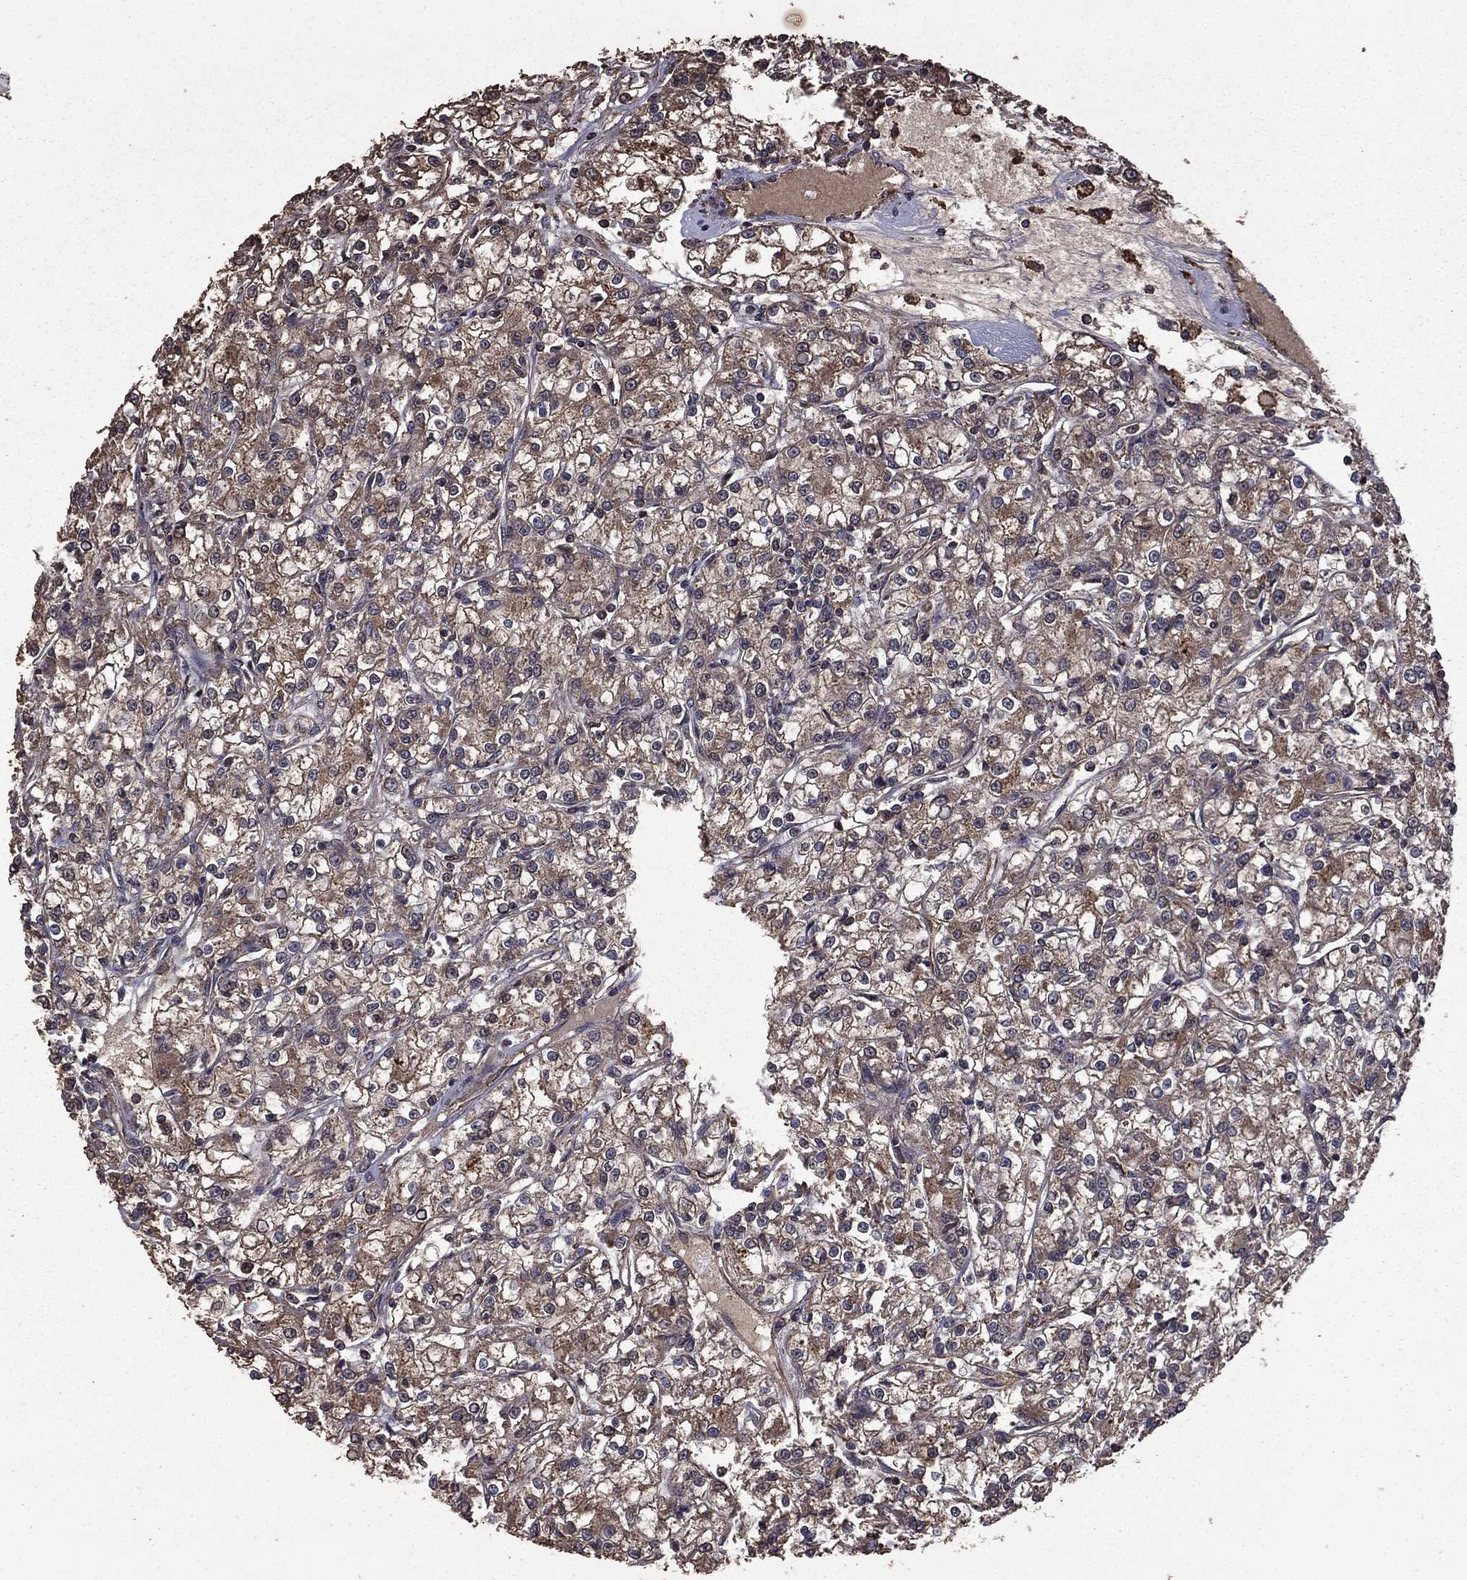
{"staining": {"intensity": "weak", "quantity": "25%-75%", "location": "cytoplasmic/membranous"}, "tissue": "renal cancer", "cell_type": "Tumor cells", "image_type": "cancer", "snomed": [{"axis": "morphology", "description": "Adenocarcinoma, NOS"}, {"axis": "topography", "description": "Kidney"}], "caption": "DAB (3,3'-diaminobenzidine) immunohistochemical staining of renal cancer (adenocarcinoma) reveals weak cytoplasmic/membranous protein positivity in about 25%-75% of tumor cells. The staining was performed using DAB (3,3'-diaminobenzidine) to visualize the protein expression in brown, while the nuclei were stained in blue with hematoxylin (Magnification: 20x).", "gene": "BIRC6", "patient": {"sex": "female", "age": 59}}